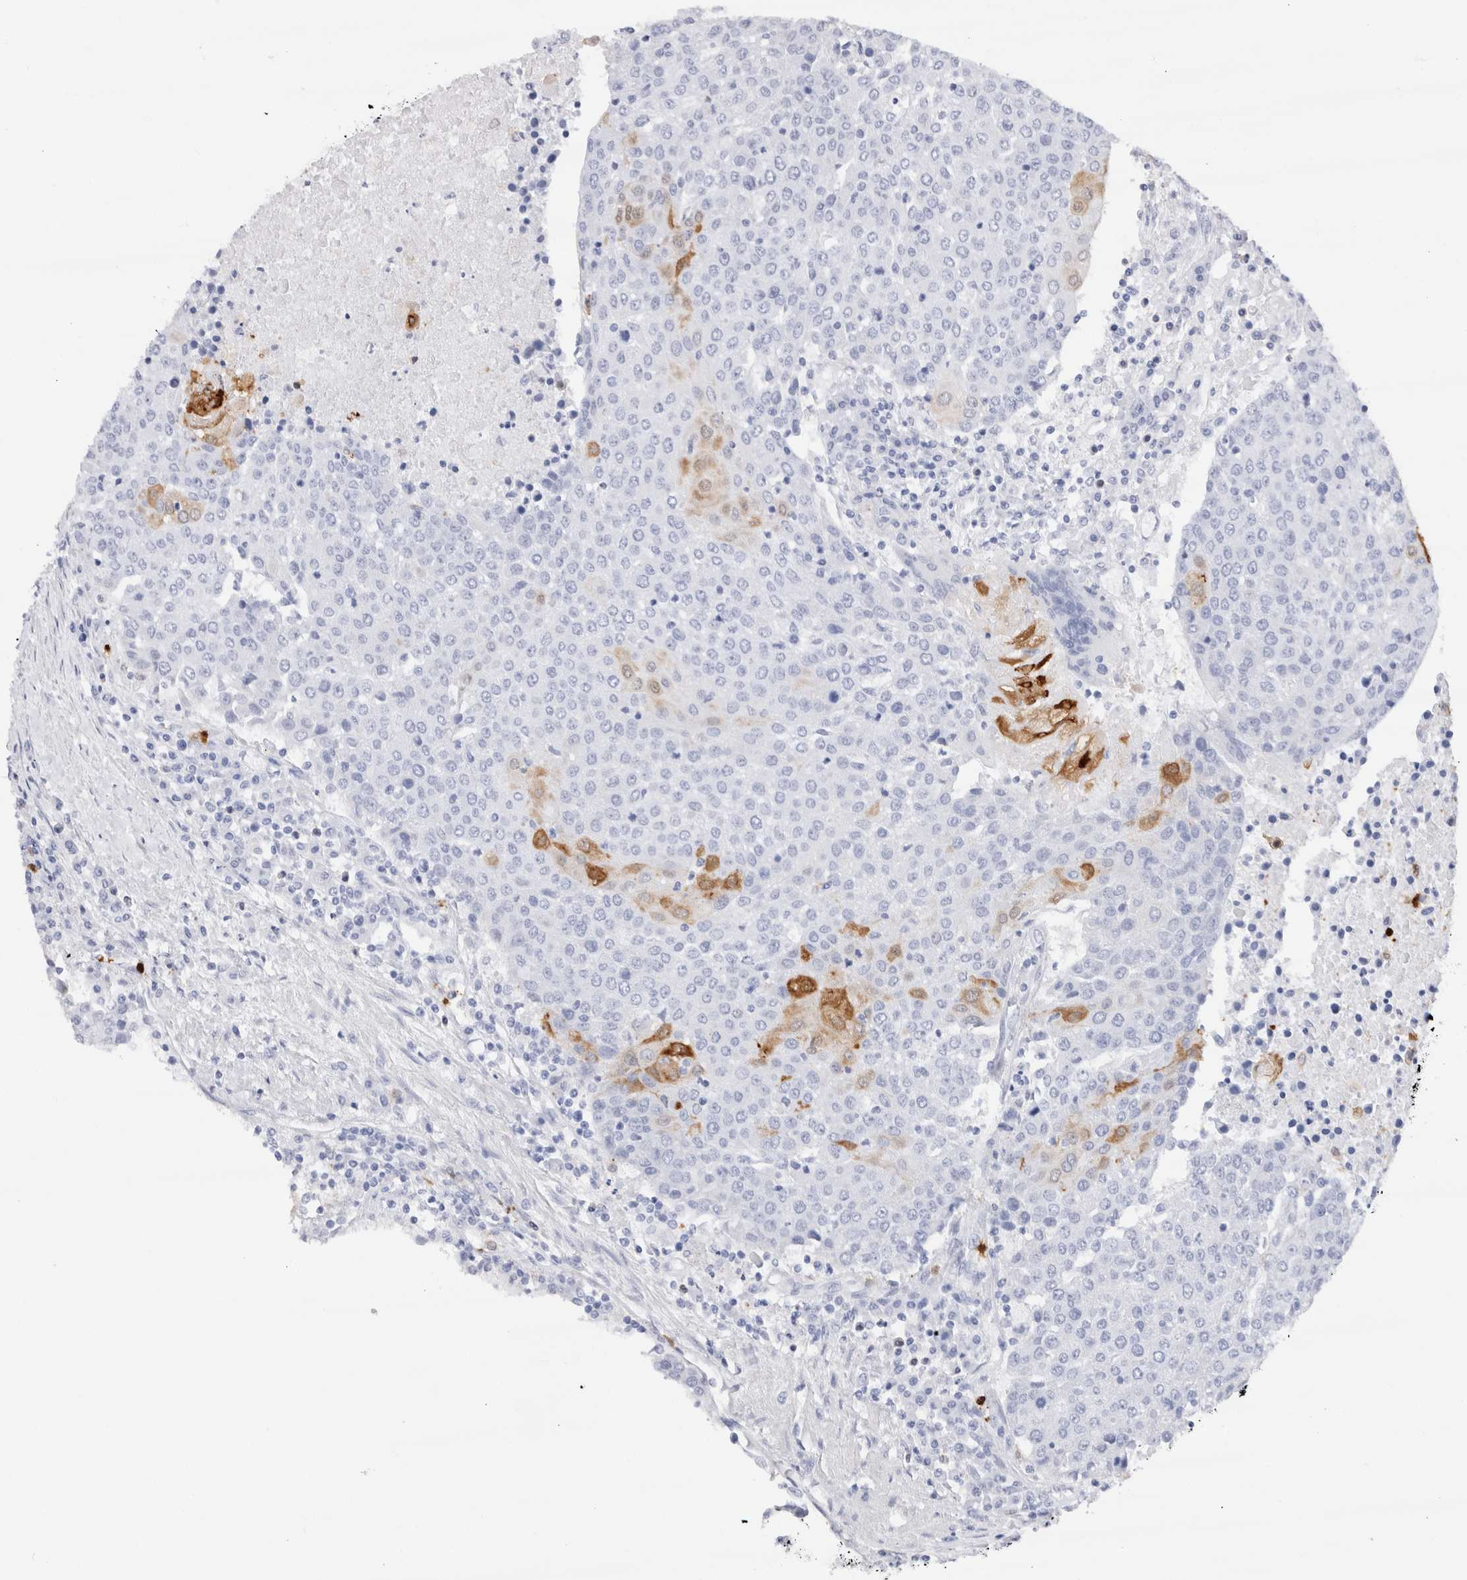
{"staining": {"intensity": "moderate", "quantity": "<25%", "location": "cytoplasmic/membranous"}, "tissue": "urothelial cancer", "cell_type": "Tumor cells", "image_type": "cancer", "snomed": [{"axis": "morphology", "description": "Urothelial carcinoma, High grade"}, {"axis": "topography", "description": "Urinary bladder"}], "caption": "Urothelial cancer stained for a protein displays moderate cytoplasmic/membranous positivity in tumor cells.", "gene": "SLC10A5", "patient": {"sex": "female", "age": 85}}